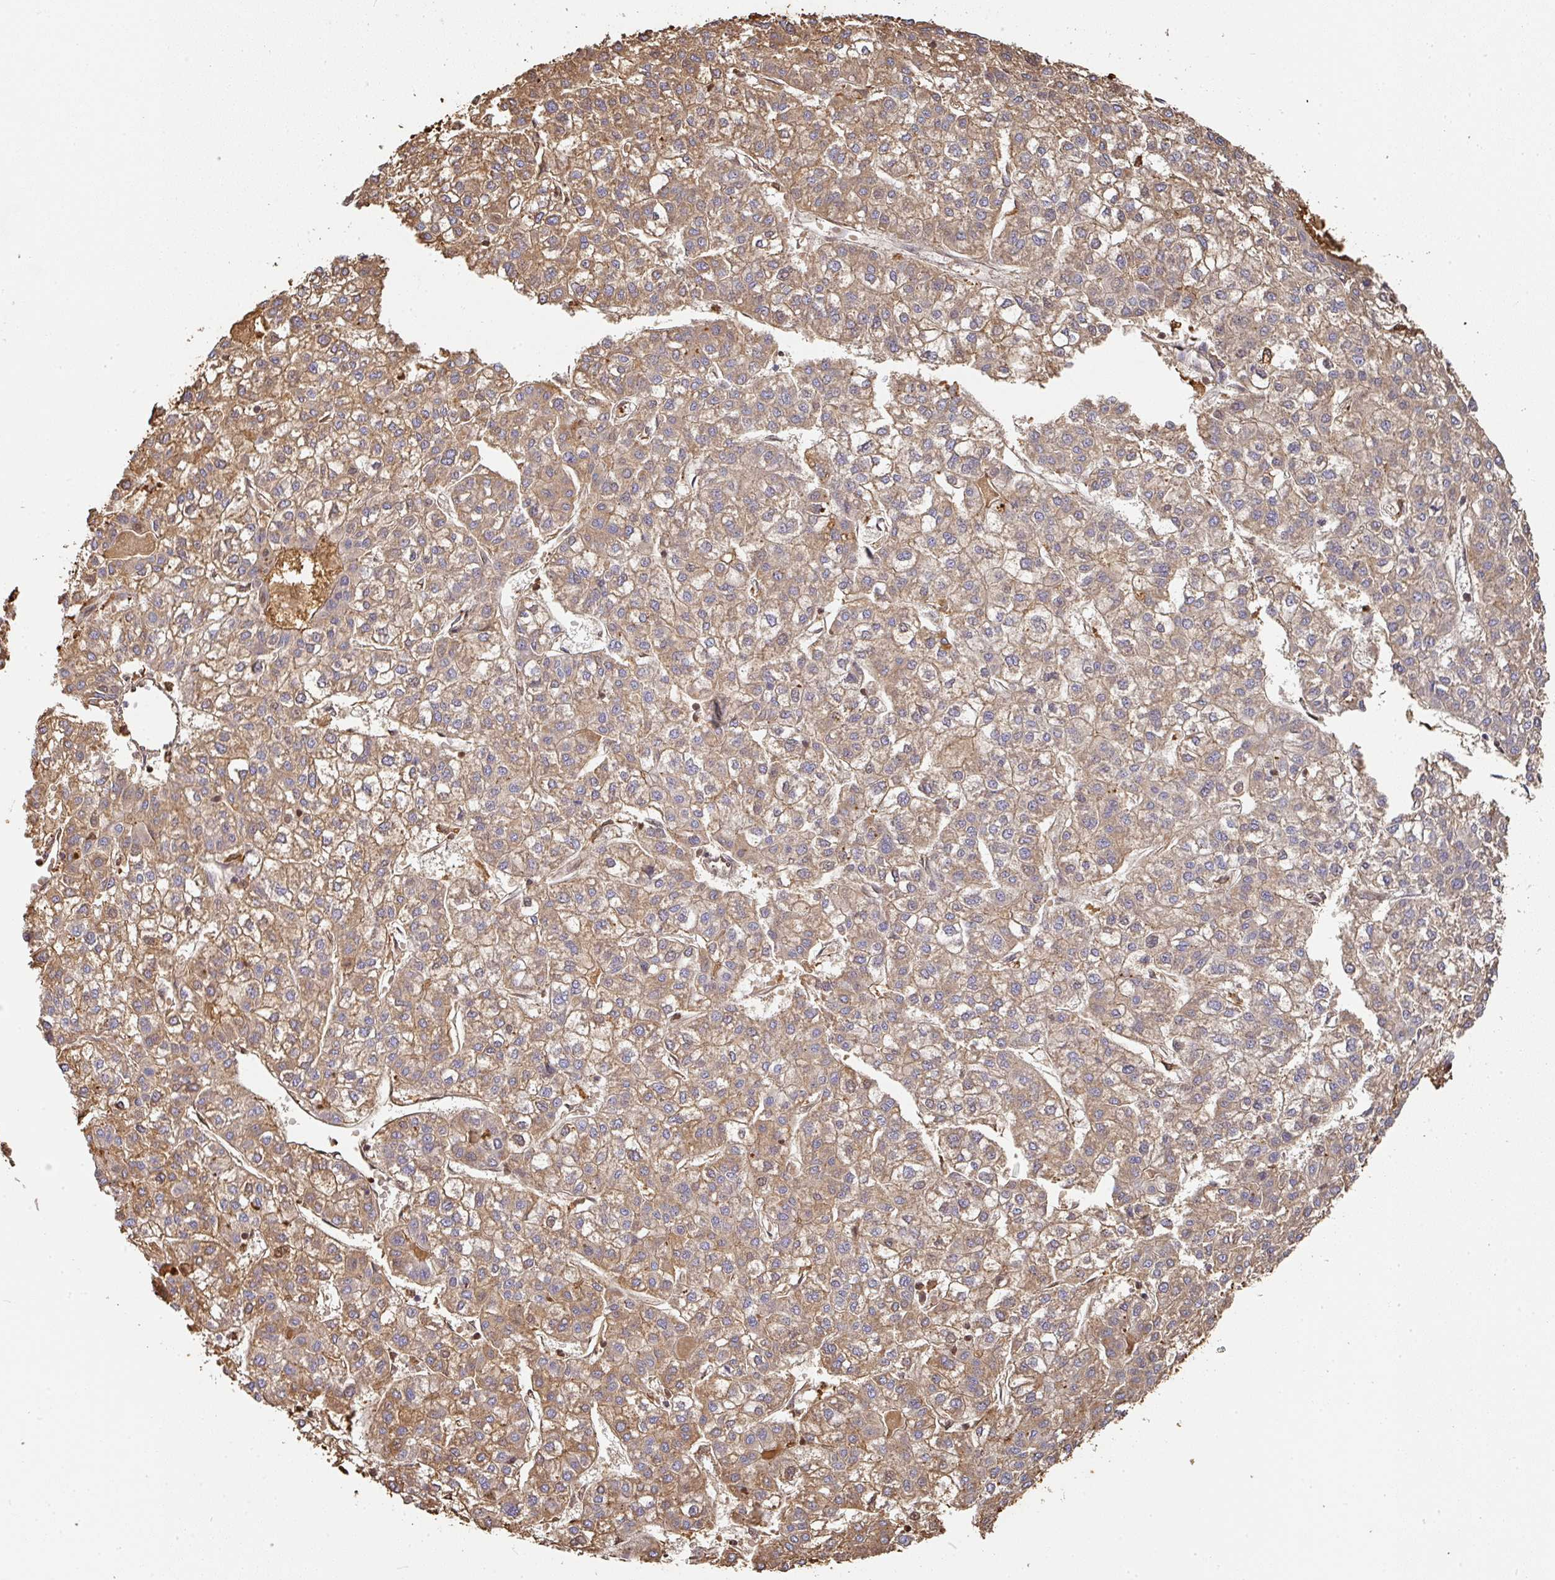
{"staining": {"intensity": "moderate", "quantity": ">75%", "location": "cytoplasmic/membranous"}, "tissue": "liver cancer", "cell_type": "Tumor cells", "image_type": "cancer", "snomed": [{"axis": "morphology", "description": "Carcinoma, Hepatocellular, NOS"}, {"axis": "topography", "description": "Liver"}], "caption": "This histopathology image shows immunohistochemistry staining of liver cancer, with medium moderate cytoplasmic/membranous staining in about >75% of tumor cells.", "gene": "ALB", "patient": {"sex": "female", "age": 43}}